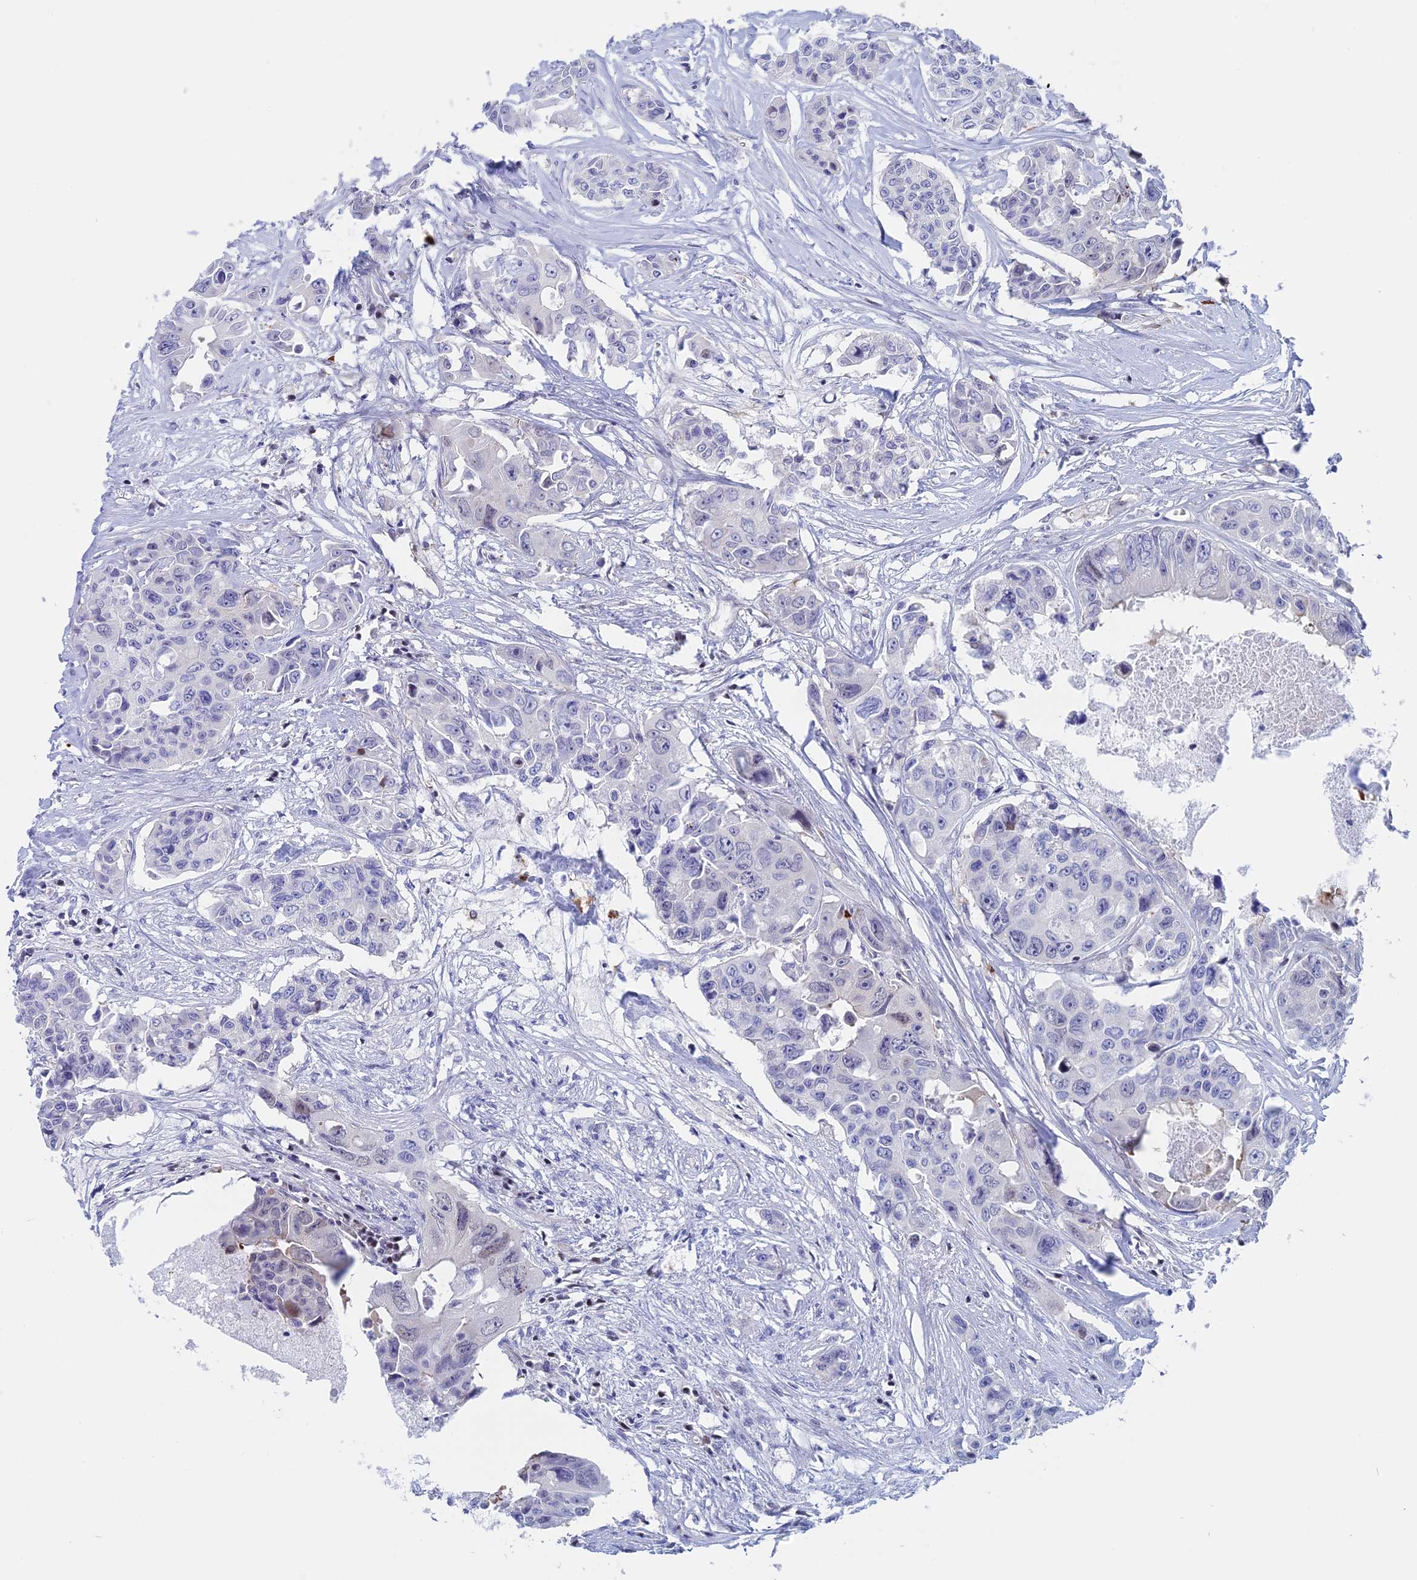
{"staining": {"intensity": "negative", "quantity": "none", "location": "none"}, "tissue": "colorectal cancer", "cell_type": "Tumor cells", "image_type": "cancer", "snomed": [{"axis": "morphology", "description": "Adenocarcinoma, NOS"}, {"axis": "topography", "description": "Rectum"}], "caption": "IHC image of neoplastic tissue: colorectal adenocarcinoma stained with DAB shows no significant protein expression in tumor cells.", "gene": "SLC26A1", "patient": {"sex": "male", "age": 87}}